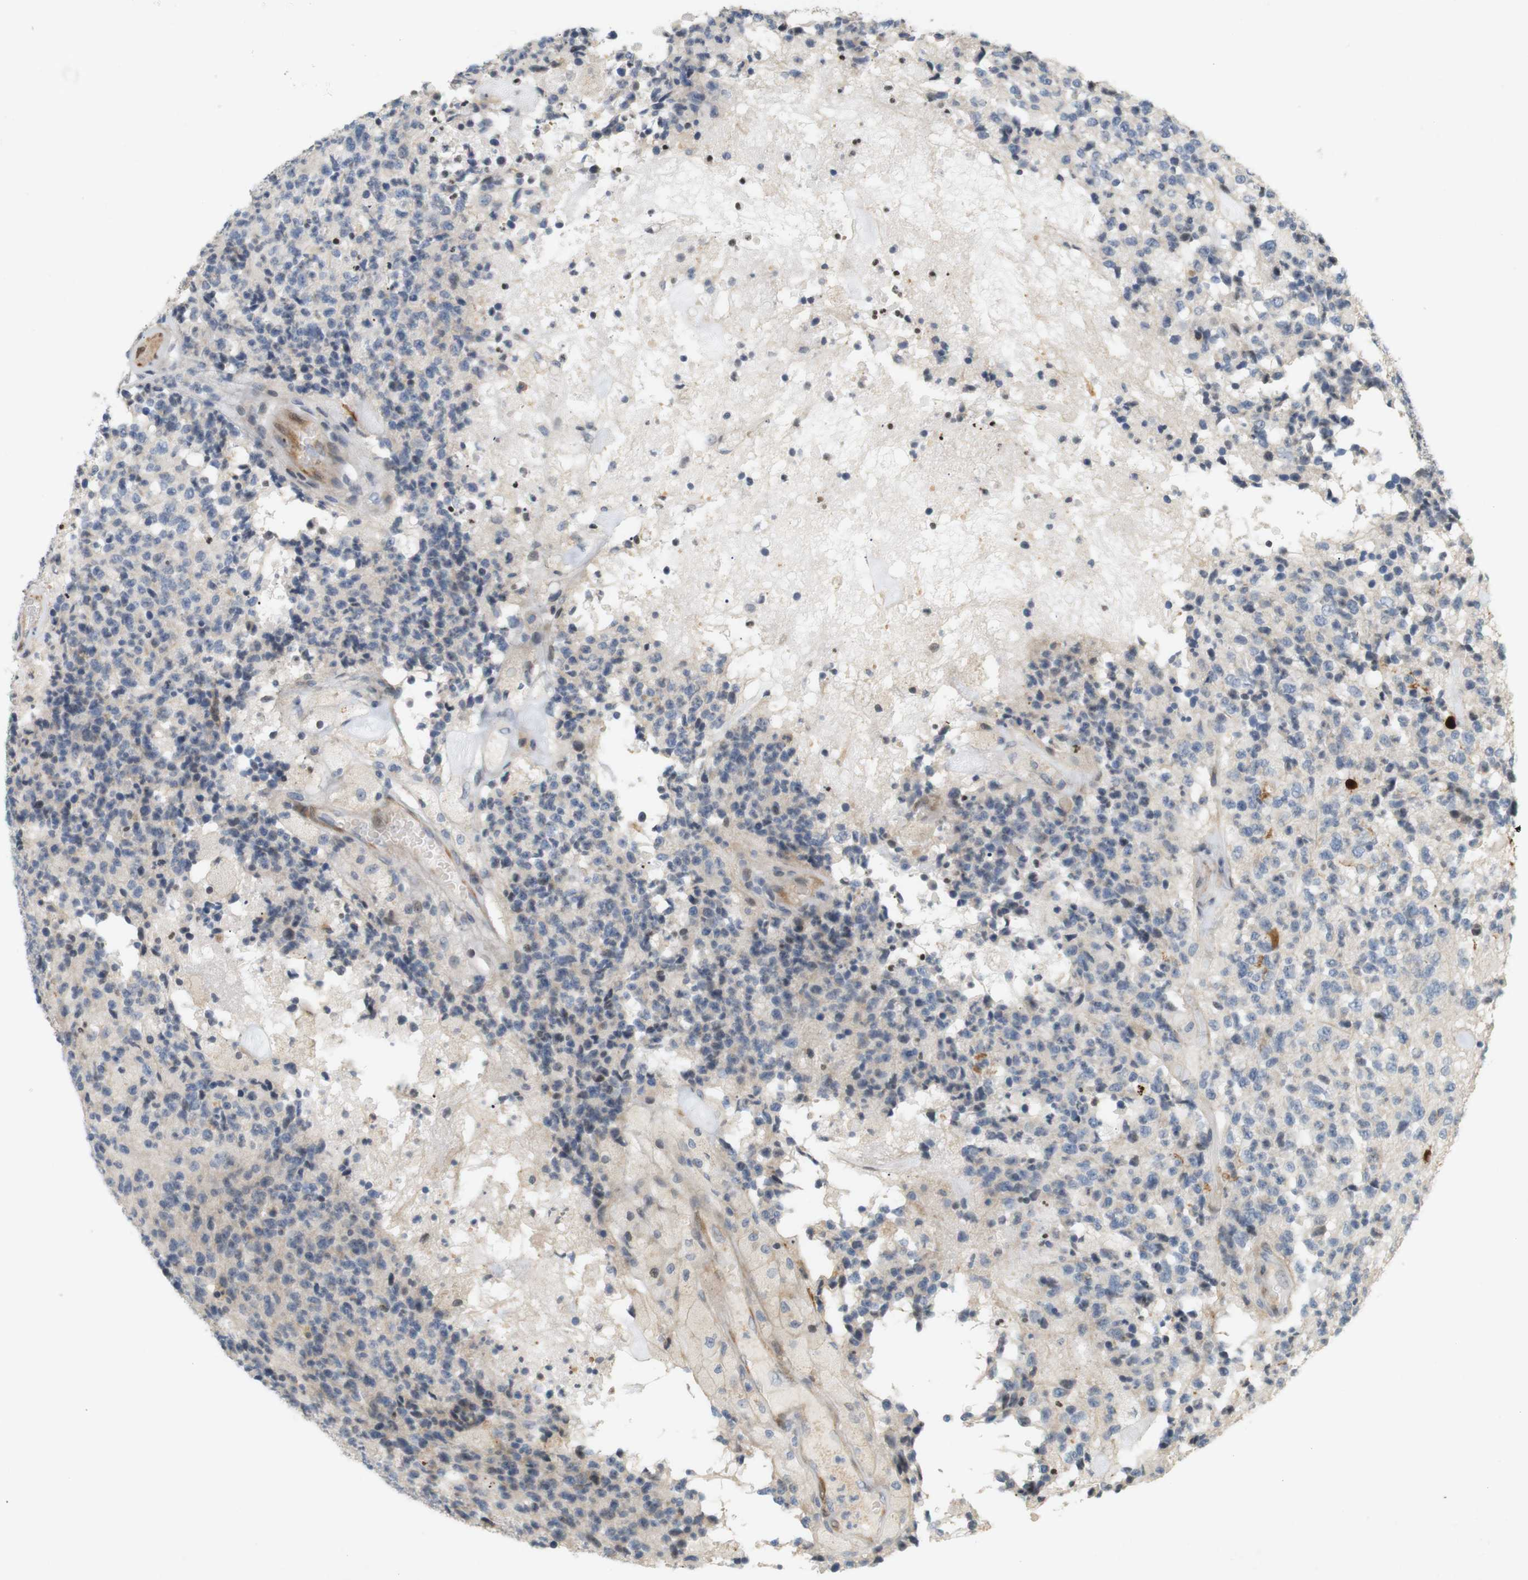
{"staining": {"intensity": "negative", "quantity": "none", "location": "none"}, "tissue": "glioma", "cell_type": "Tumor cells", "image_type": "cancer", "snomed": [{"axis": "morphology", "description": "Glioma, malignant, High grade"}, {"axis": "topography", "description": "pancreas cauda"}], "caption": "Malignant glioma (high-grade) stained for a protein using IHC displays no staining tumor cells.", "gene": "PPP1R14A", "patient": {"sex": "male", "age": 60}}